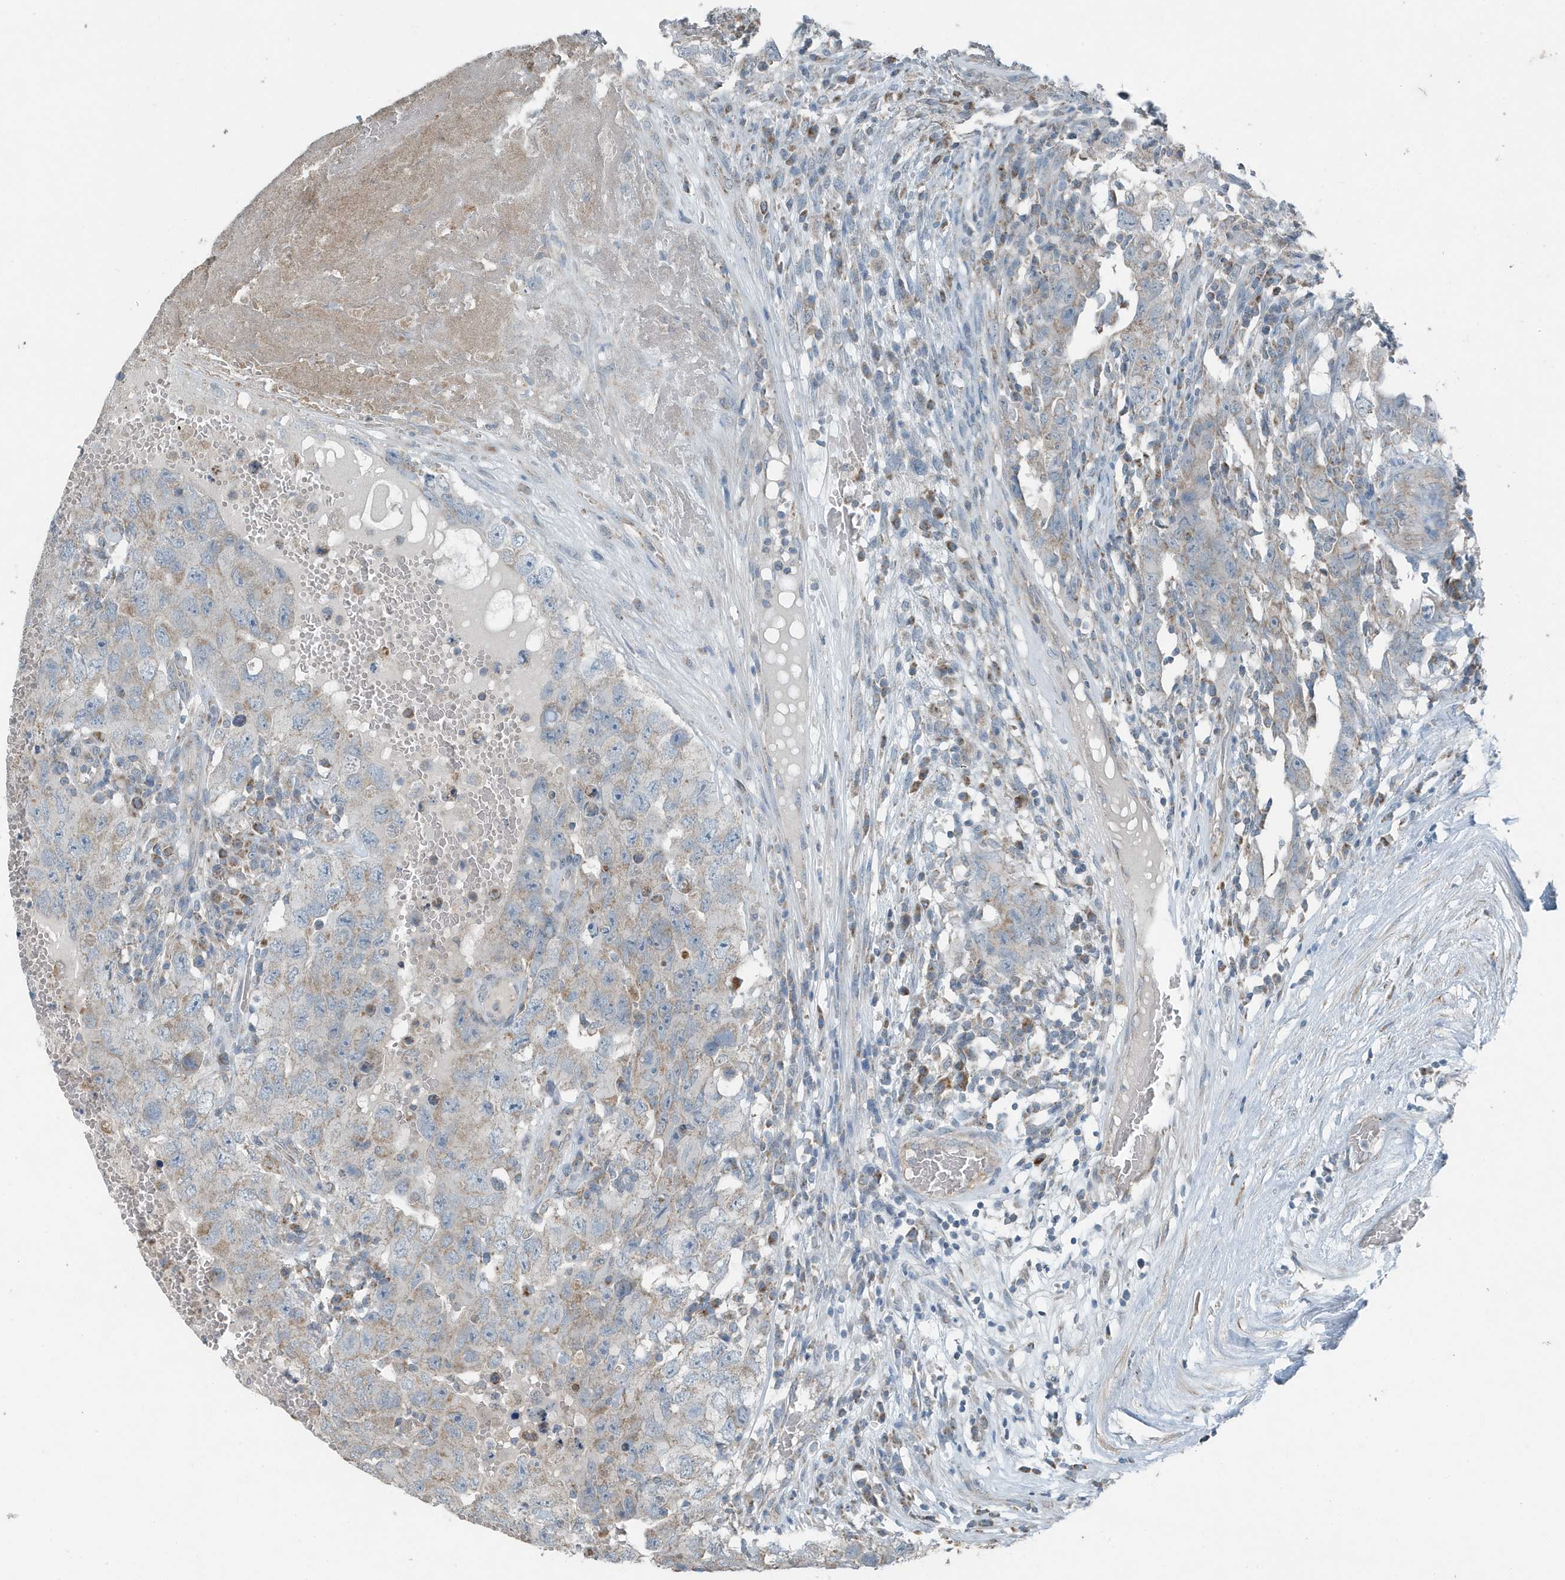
{"staining": {"intensity": "weak", "quantity": "<25%", "location": "cytoplasmic/membranous"}, "tissue": "testis cancer", "cell_type": "Tumor cells", "image_type": "cancer", "snomed": [{"axis": "morphology", "description": "Carcinoma, Embryonal, NOS"}, {"axis": "topography", "description": "Testis"}], "caption": "A high-resolution histopathology image shows IHC staining of embryonal carcinoma (testis), which shows no significant positivity in tumor cells.", "gene": "MT-CYB", "patient": {"sex": "male", "age": 26}}